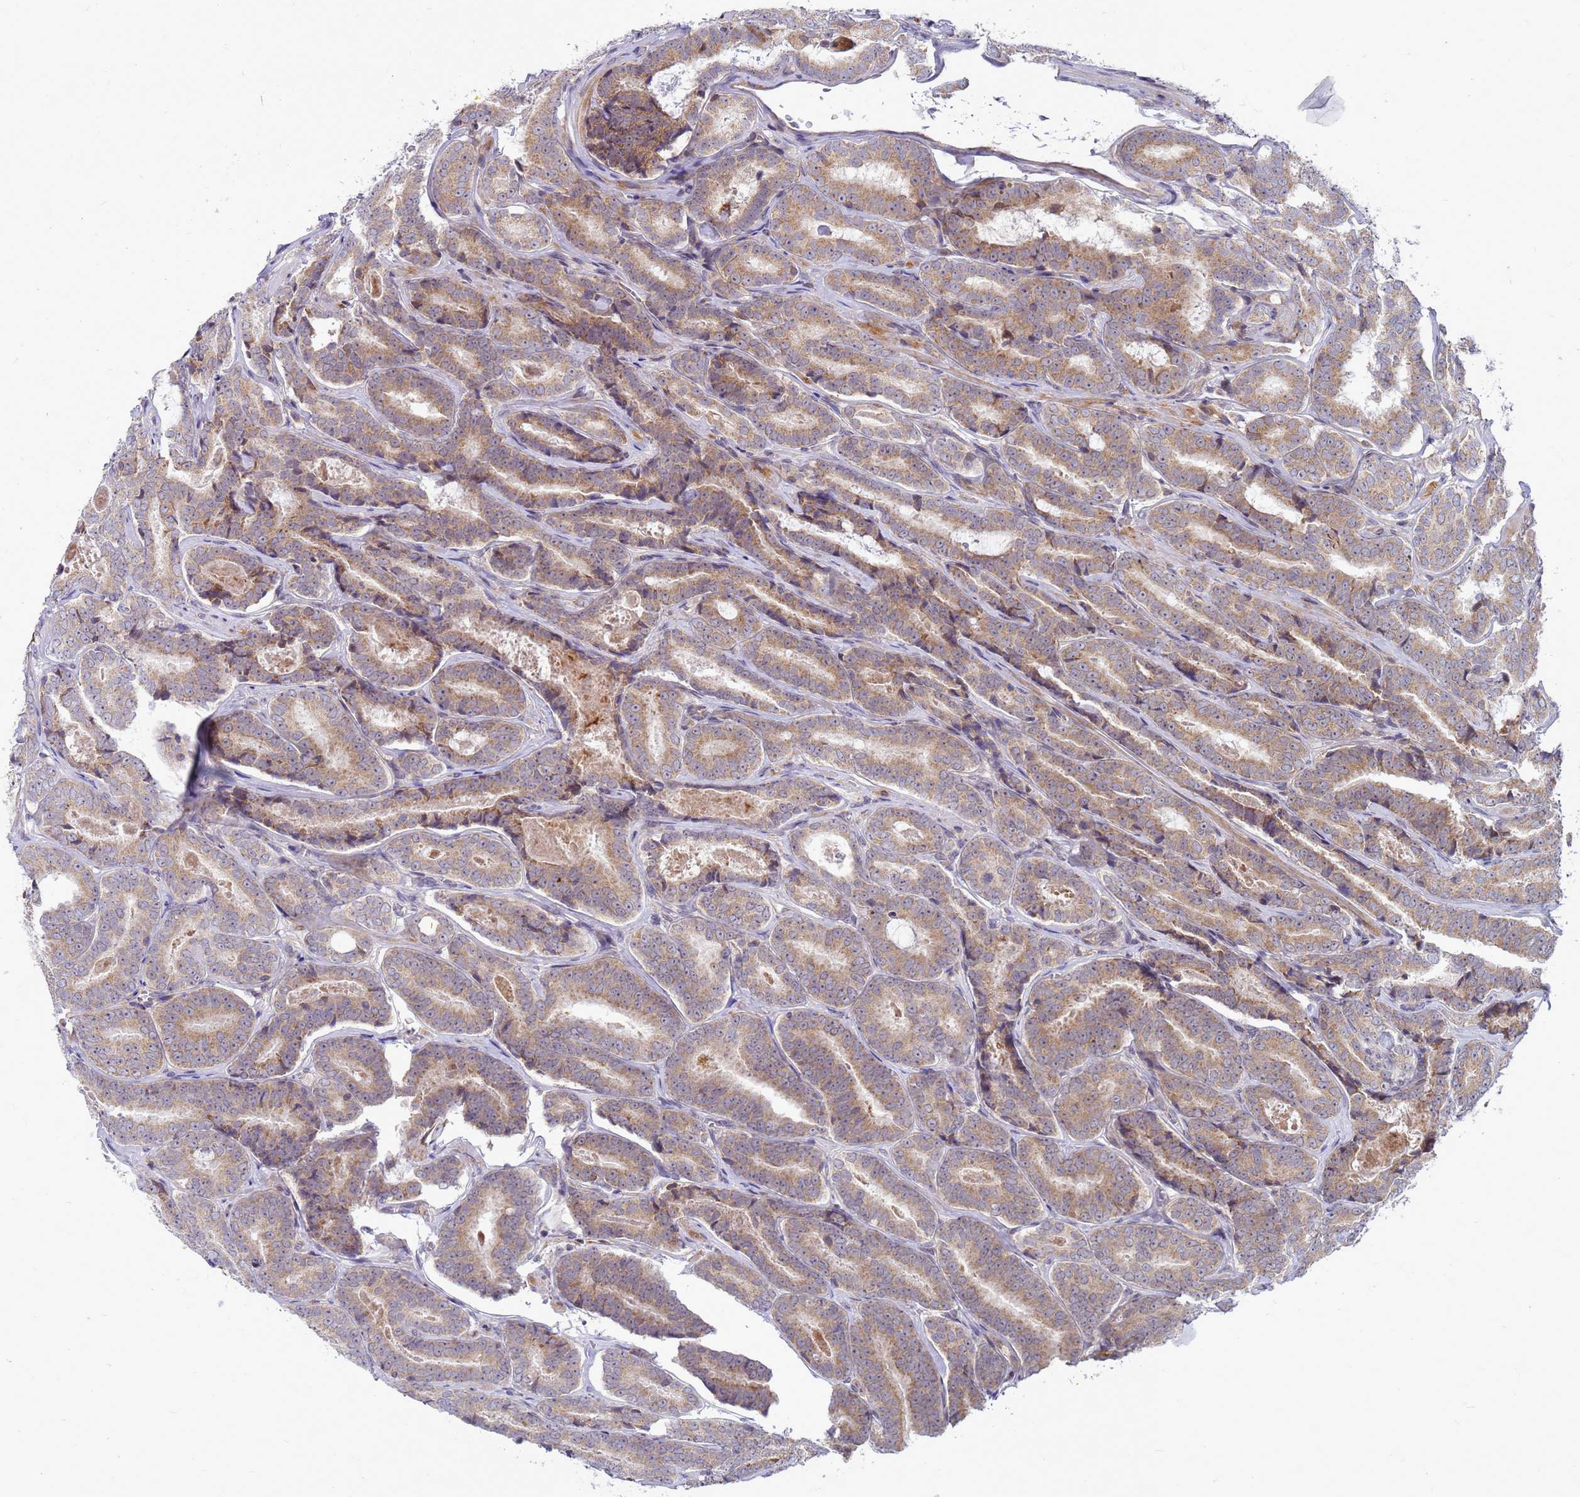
{"staining": {"intensity": "moderate", "quantity": ">75%", "location": "cytoplasmic/membranous"}, "tissue": "prostate cancer", "cell_type": "Tumor cells", "image_type": "cancer", "snomed": [{"axis": "morphology", "description": "Adenocarcinoma, High grade"}, {"axis": "topography", "description": "Prostate"}], "caption": "Immunohistochemistry (IHC) histopathology image of neoplastic tissue: human prostate cancer (adenocarcinoma (high-grade)) stained using immunohistochemistry shows medium levels of moderate protein expression localized specifically in the cytoplasmic/membranous of tumor cells, appearing as a cytoplasmic/membranous brown color.", "gene": "C12orf43", "patient": {"sex": "male", "age": 72}}